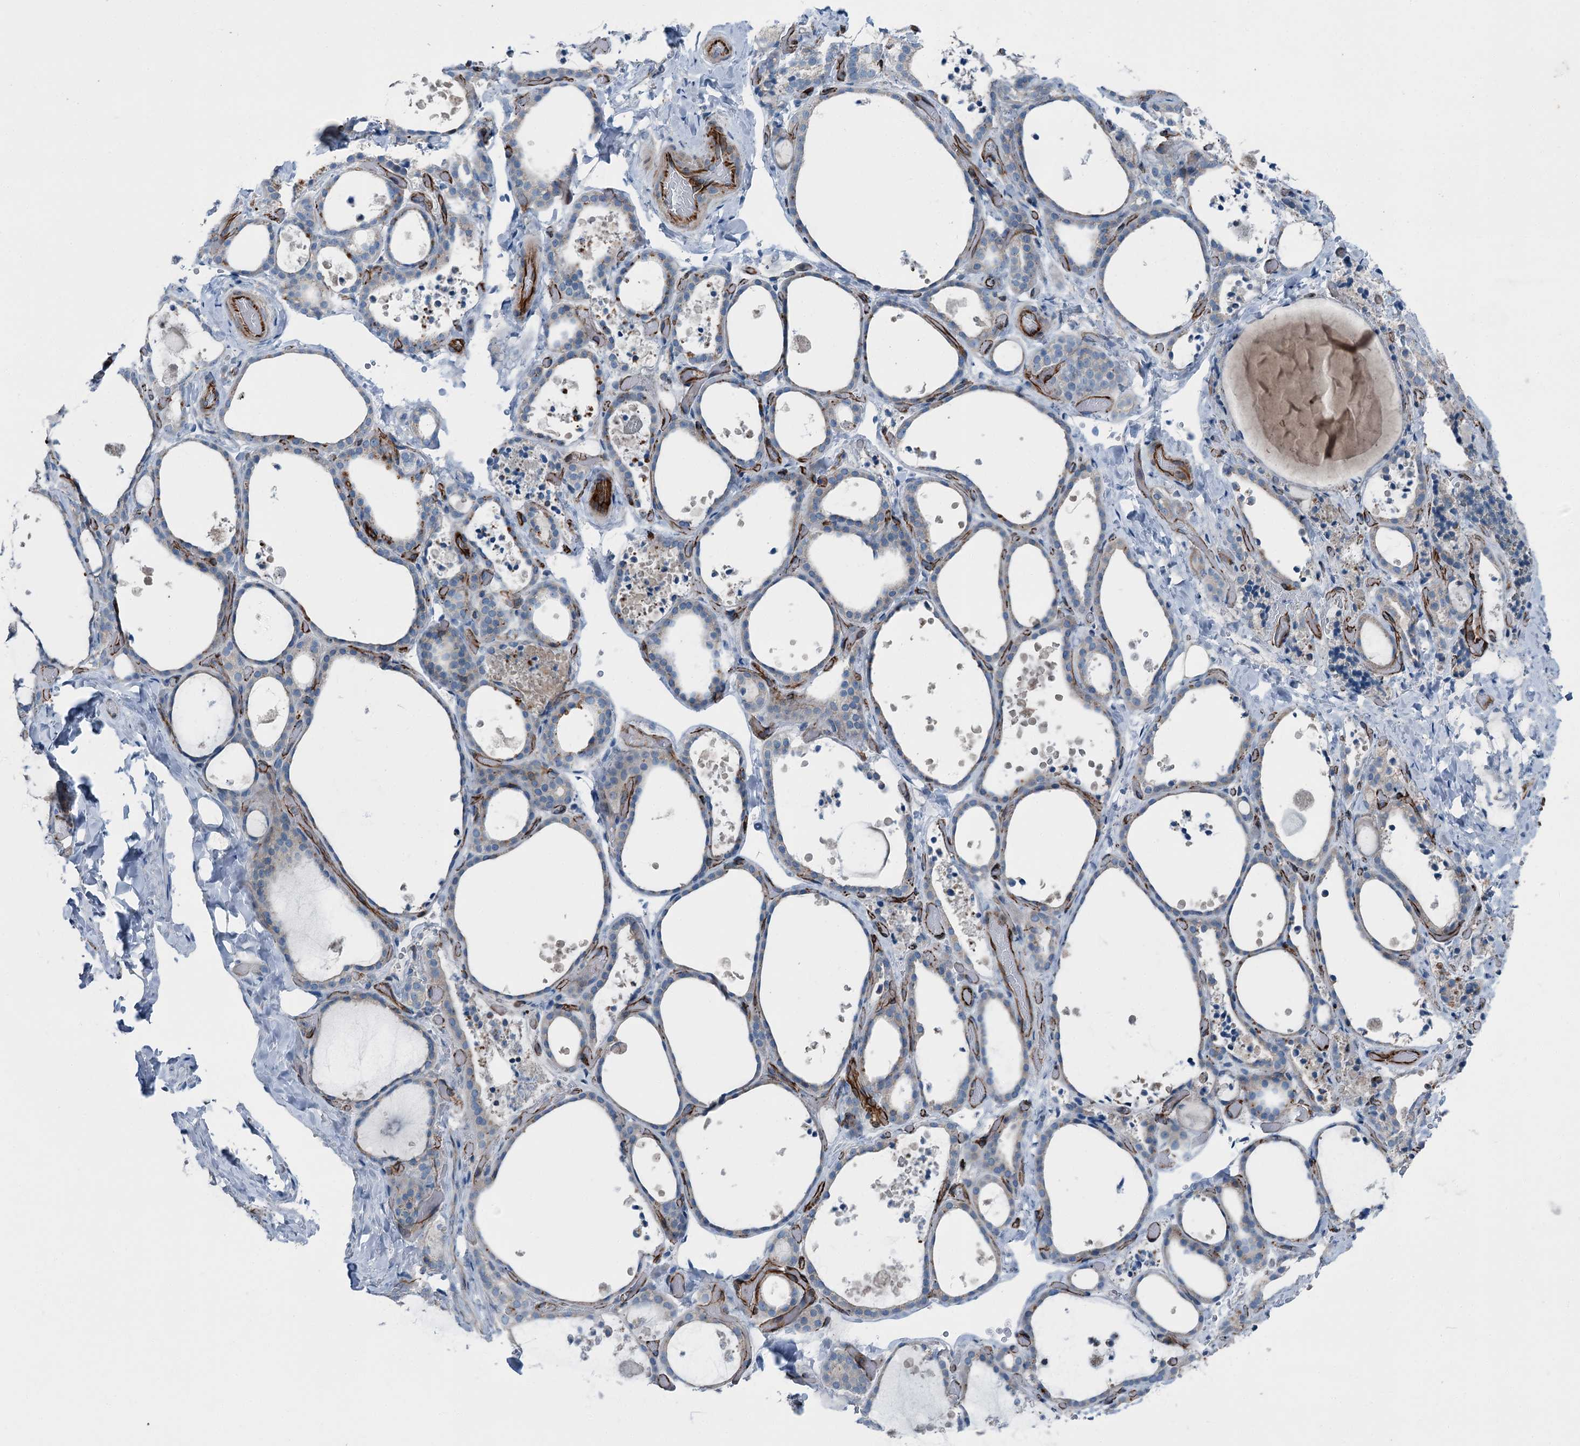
{"staining": {"intensity": "weak", "quantity": "<25%", "location": "cytoplasmic/membranous"}, "tissue": "thyroid gland", "cell_type": "Glandular cells", "image_type": "normal", "snomed": [{"axis": "morphology", "description": "Normal tissue, NOS"}, {"axis": "topography", "description": "Thyroid gland"}], "caption": "Unremarkable thyroid gland was stained to show a protein in brown. There is no significant expression in glandular cells. Nuclei are stained in blue.", "gene": "AXL", "patient": {"sex": "female", "age": 44}}